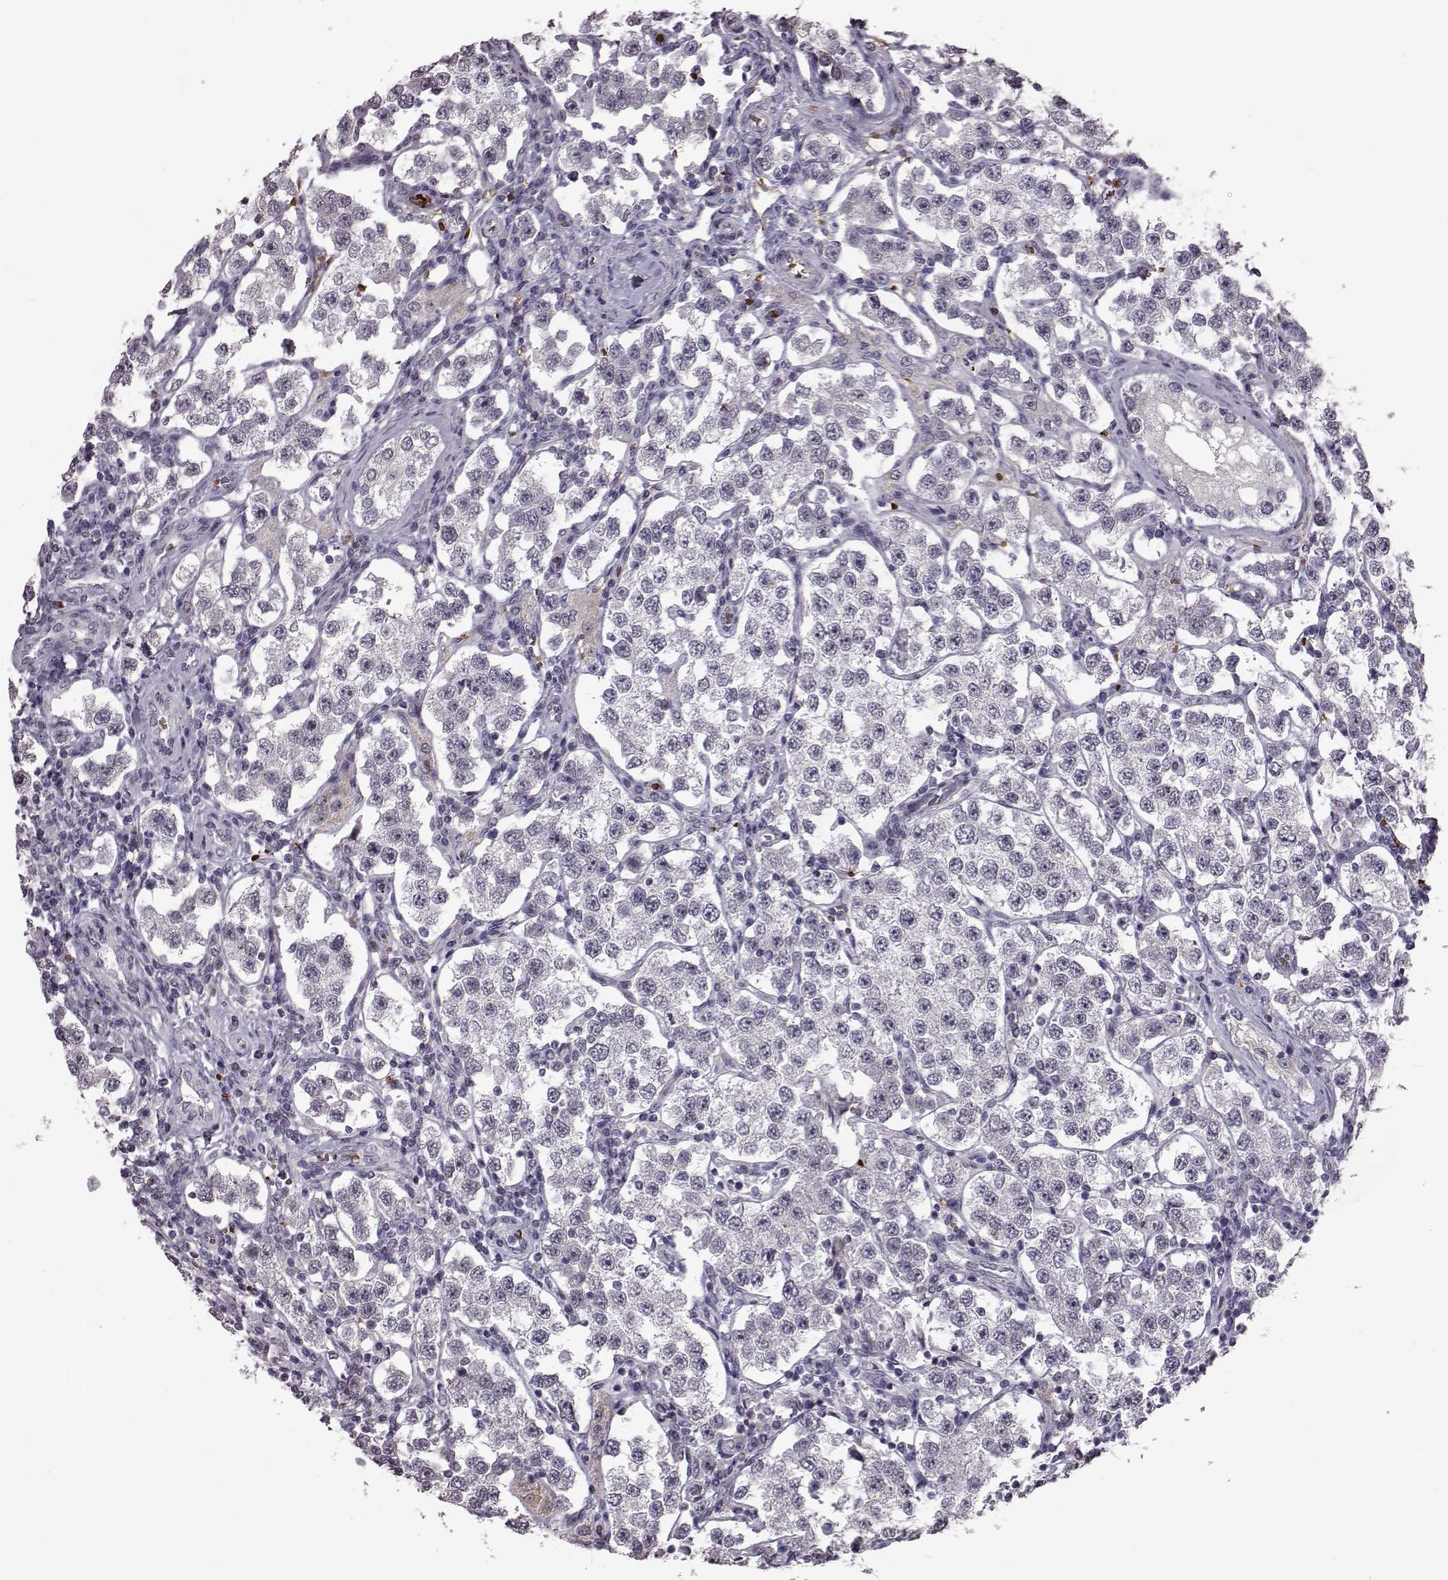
{"staining": {"intensity": "negative", "quantity": "none", "location": "none"}, "tissue": "testis cancer", "cell_type": "Tumor cells", "image_type": "cancer", "snomed": [{"axis": "morphology", "description": "Seminoma, NOS"}, {"axis": "topography", "description": "Testis"}], "caption": "Immunohistochemical staining of seminoma (testis) reveals no significant staining in tumor cells.", "gene": "PROP1", "patient": {"sex": "male", "age": 37}}